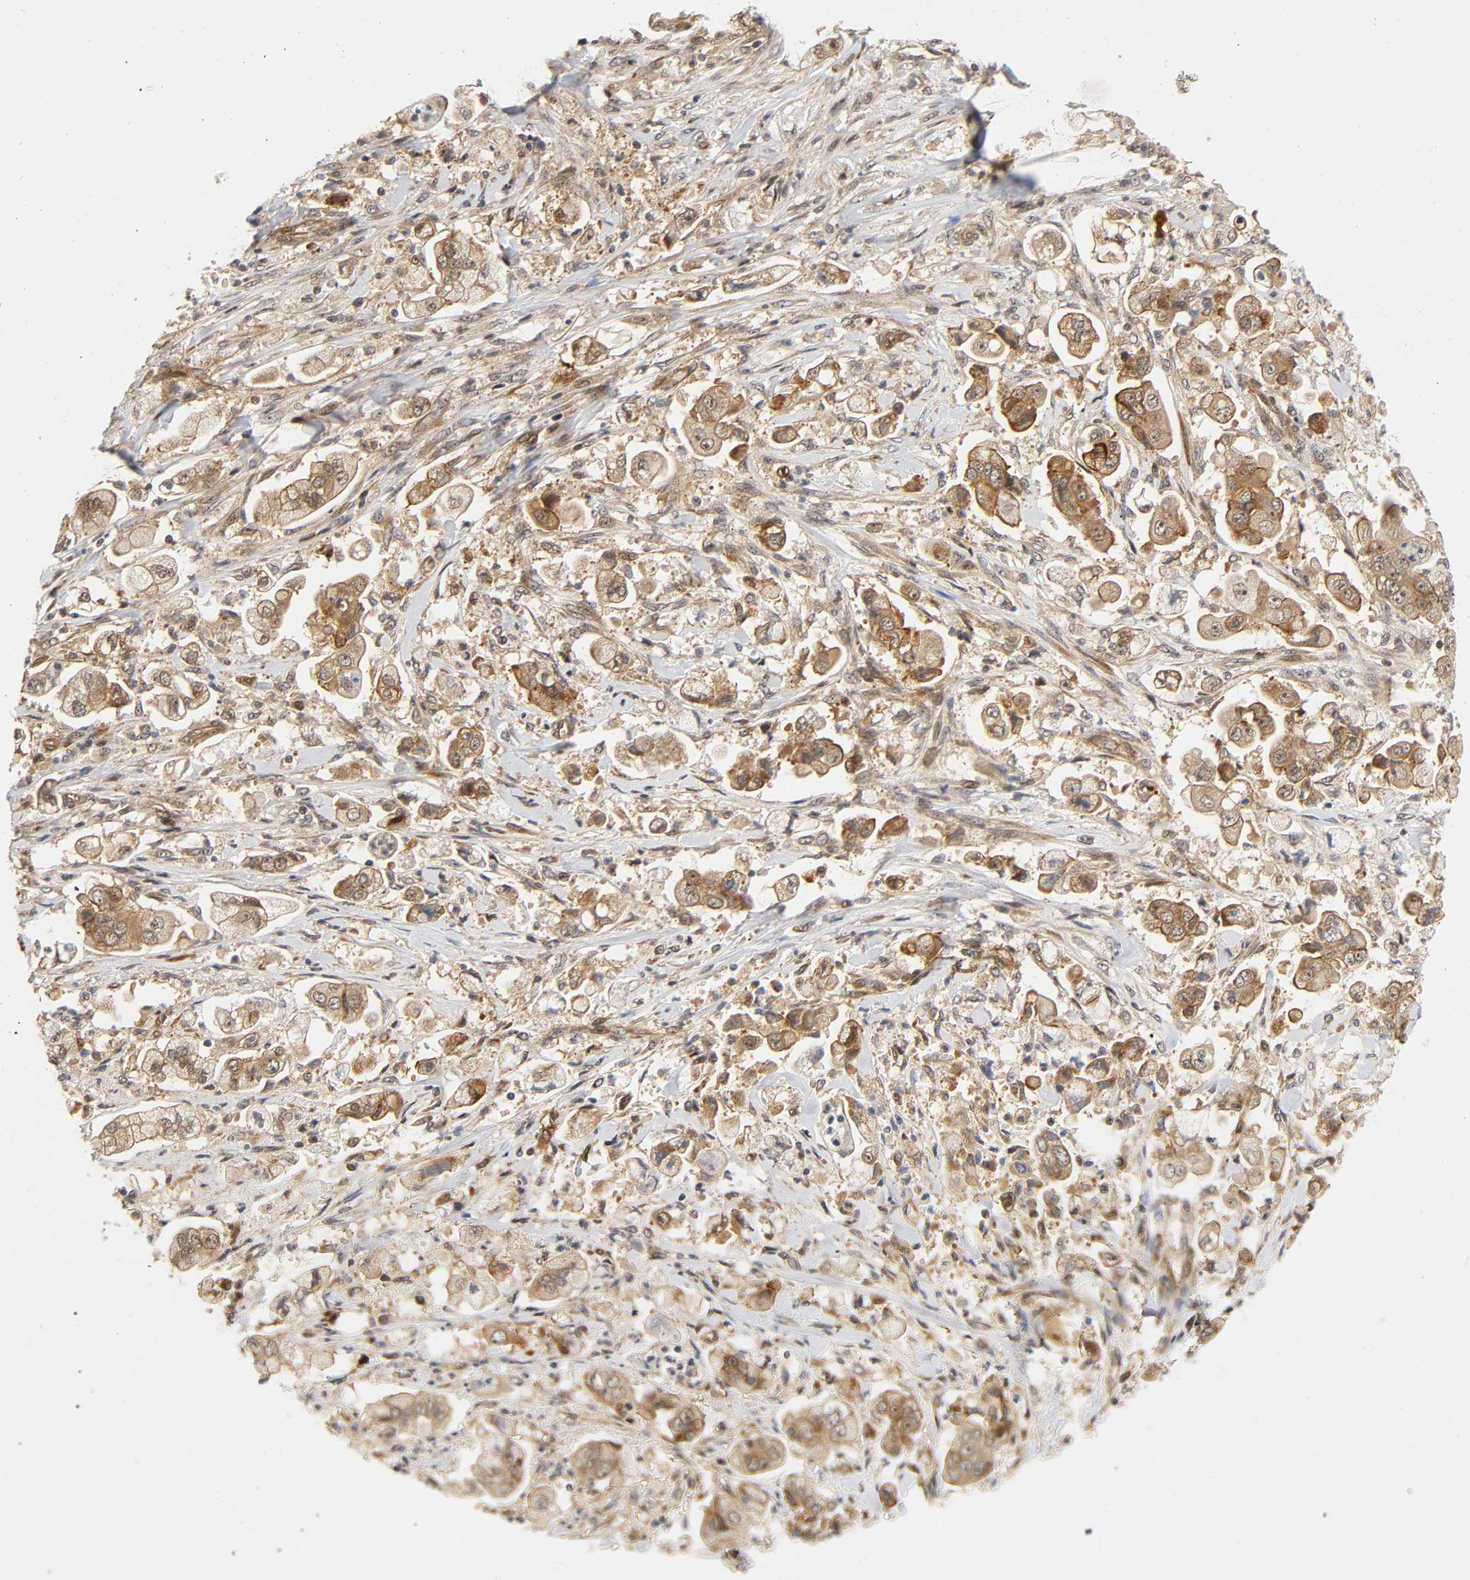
{"staining": {"intensity": "weak", "quantity": "25%-75%", "location": "cytoplasmic/membranous"}, "tissue": "stomach cancer", "cell_type": "Tumor cells", "image_type": "cancer", "snomed": [{"axis": "morphology", "description": "Adenocarcinoma, NOS"}, {"axis": "topography", "description": "Stomach"}], "caption": "Immunohistochemistry histopathology image of human stomach cancer stained for a protein (brown), which shows low levels of weak cytoplasmic/membranous expression in about 25%-75% of tumor cells.", "gene": "IQCJ-SCHIP1", "patient": {"sex": "male", "age": 62}}